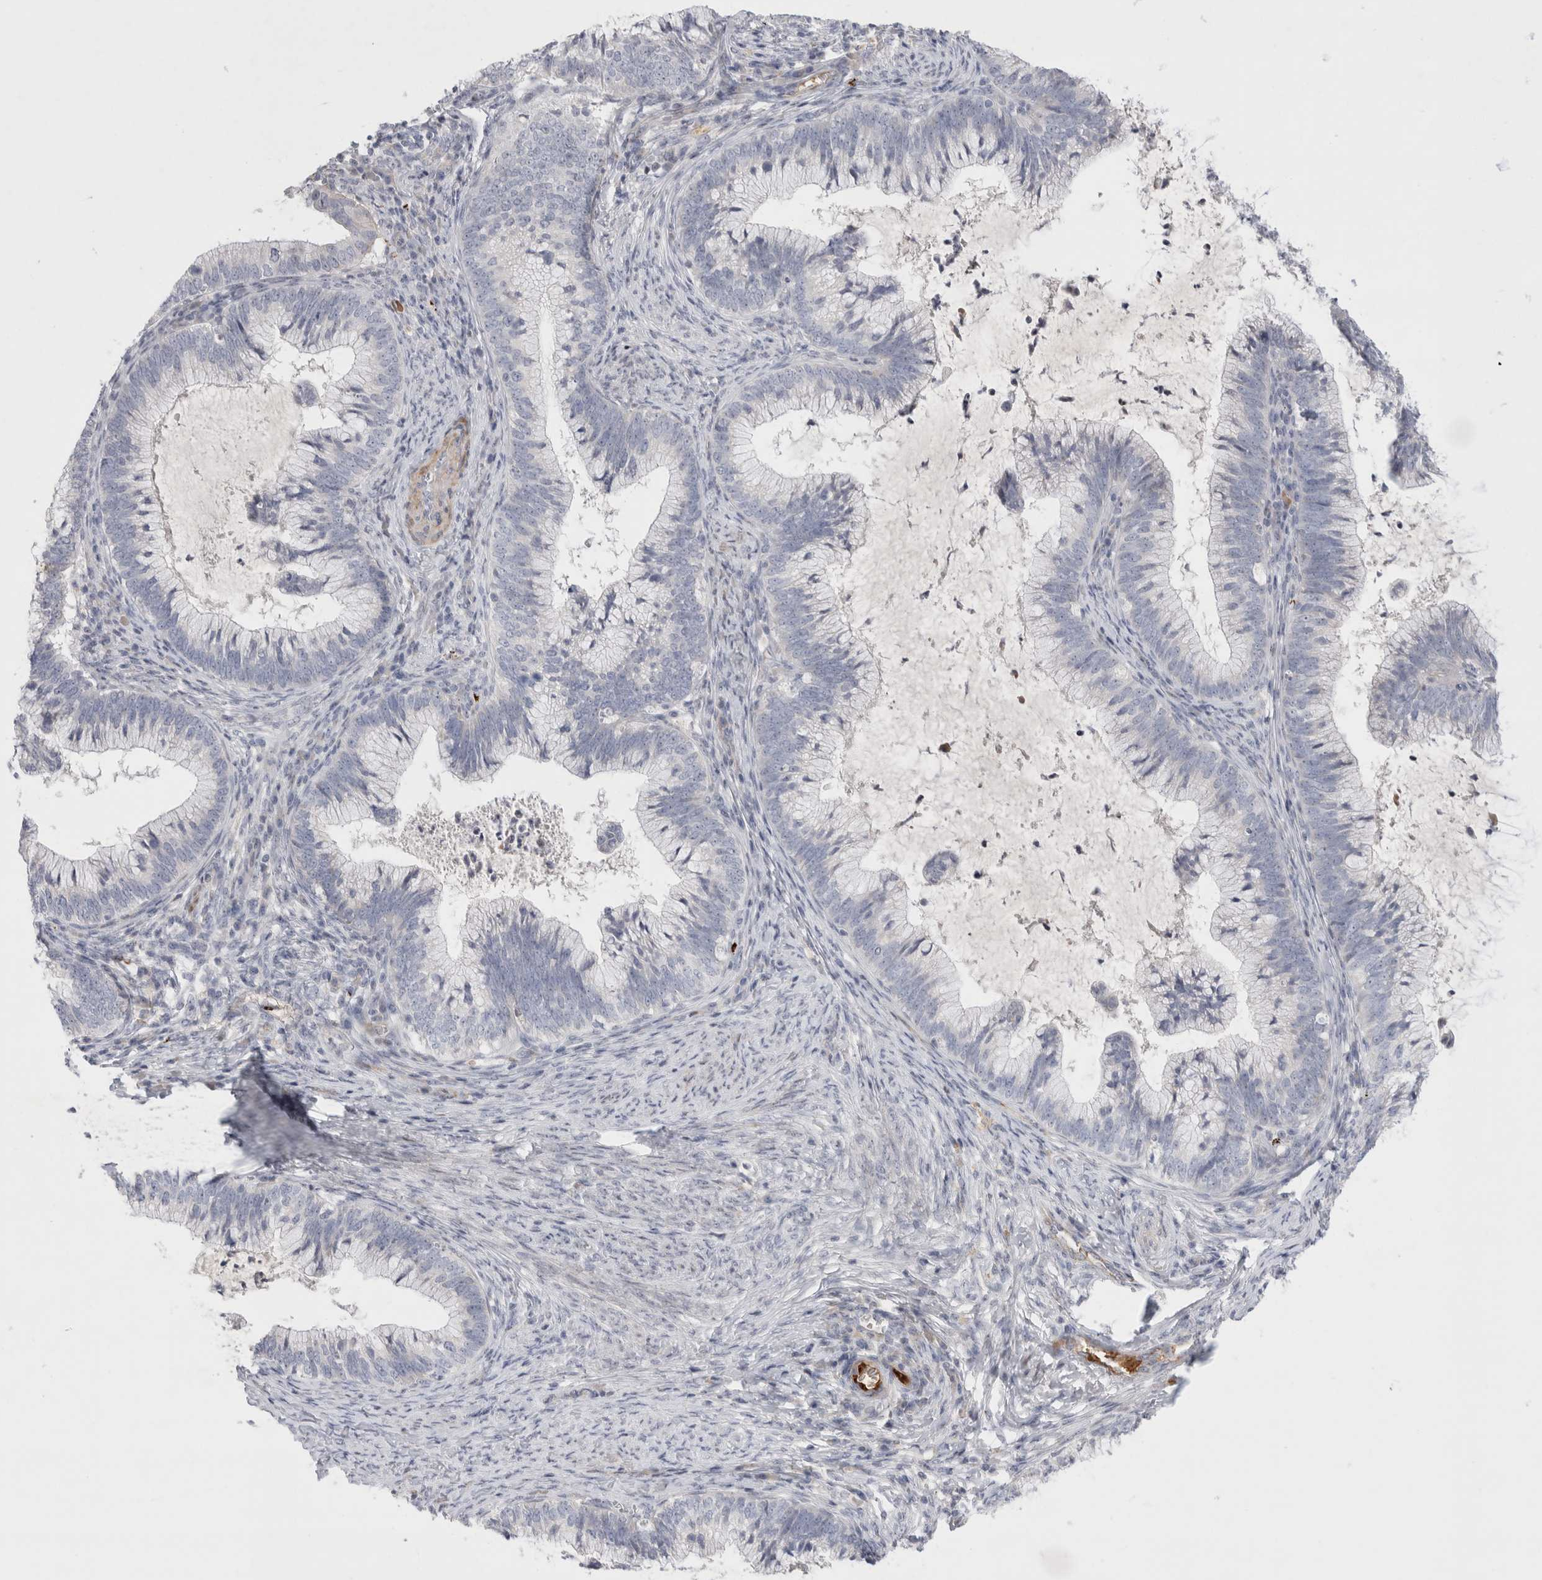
{"staining": {"intensity": "negative", "quantity": "none", "location": "none"}, "tissue": "cervical cancer", "cell_type": "Tumor cells", "image_type": "cancer", "snomed": [{"axis": "morphology", "description": "Adenocarcinoma, NOS"}, {"axis": "topography", "description": "Cervix"}], "caption": "There is no significant expression in tumor cells of cervical adenocarcinoma. (DAB (3,3'-diaminobenzidine) immunohistochemistry (IHC) visualized using brightfield microscopy, high magnification).", "gene": "ECHDC2", "patient": {"sex": "female", "age": 36}}